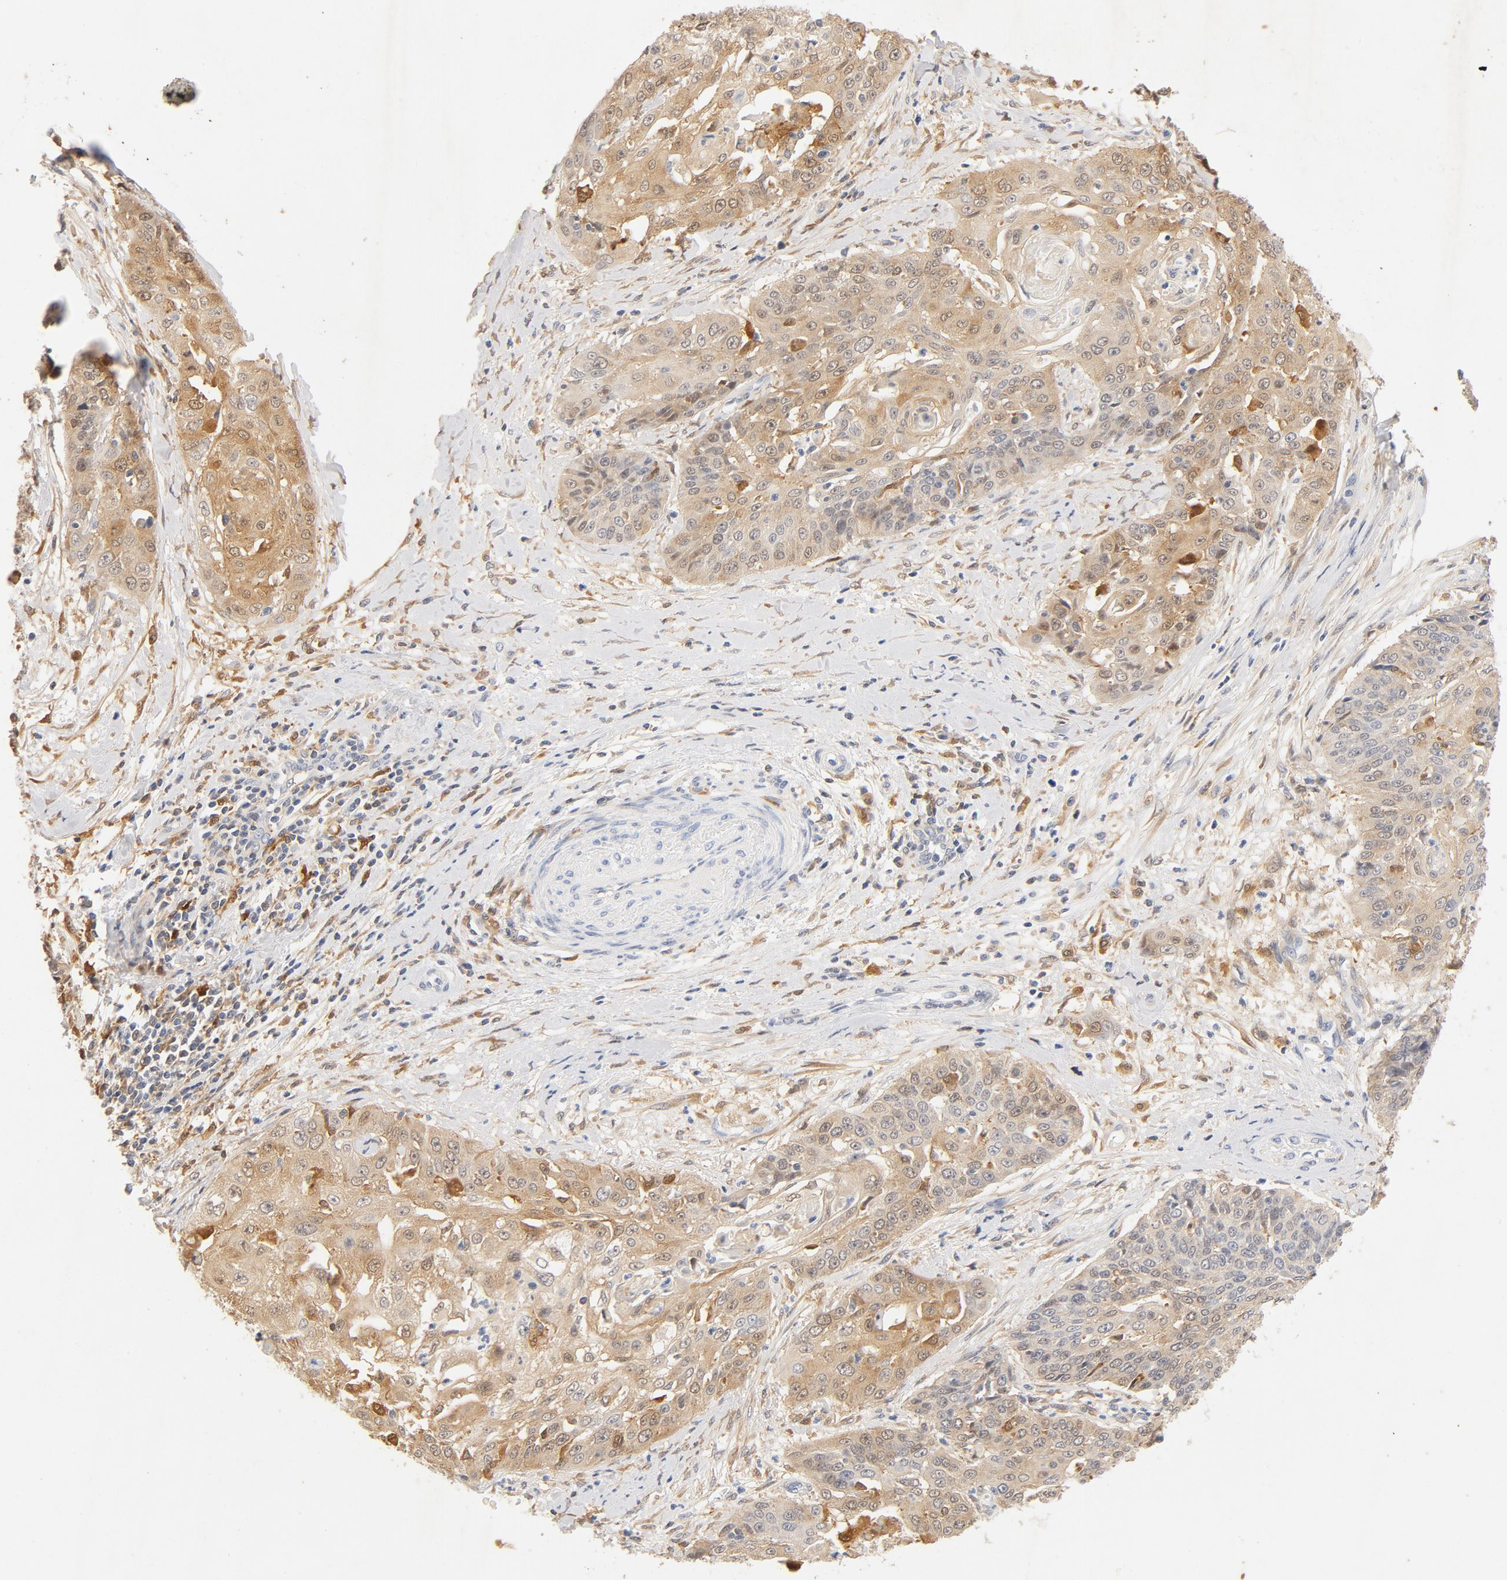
{"staining": {"intensity": "moderate", "quantity": "25%-75%", "location": "cytoplasmic/membranous"}, "tissue": "cervical cancer", "cell_type": "Tumor cells", "image_type": "cancer", "snomed": [{"axis": "morphology", "description": "Squamous cell carcinoma, NOS"}, {"axis": "topography", "description": "Cervix"}], "caption": "Tumor cells exhibit medium levels of moderate cytoplasmic/membranous positivity in approximately 25%-75% of cells in cervical cancer. The protein of interest is shown in brown color, while the nuclei are stained blue.", "gene": "STAT1", "patient": {"sex": "female", "age": 64}}